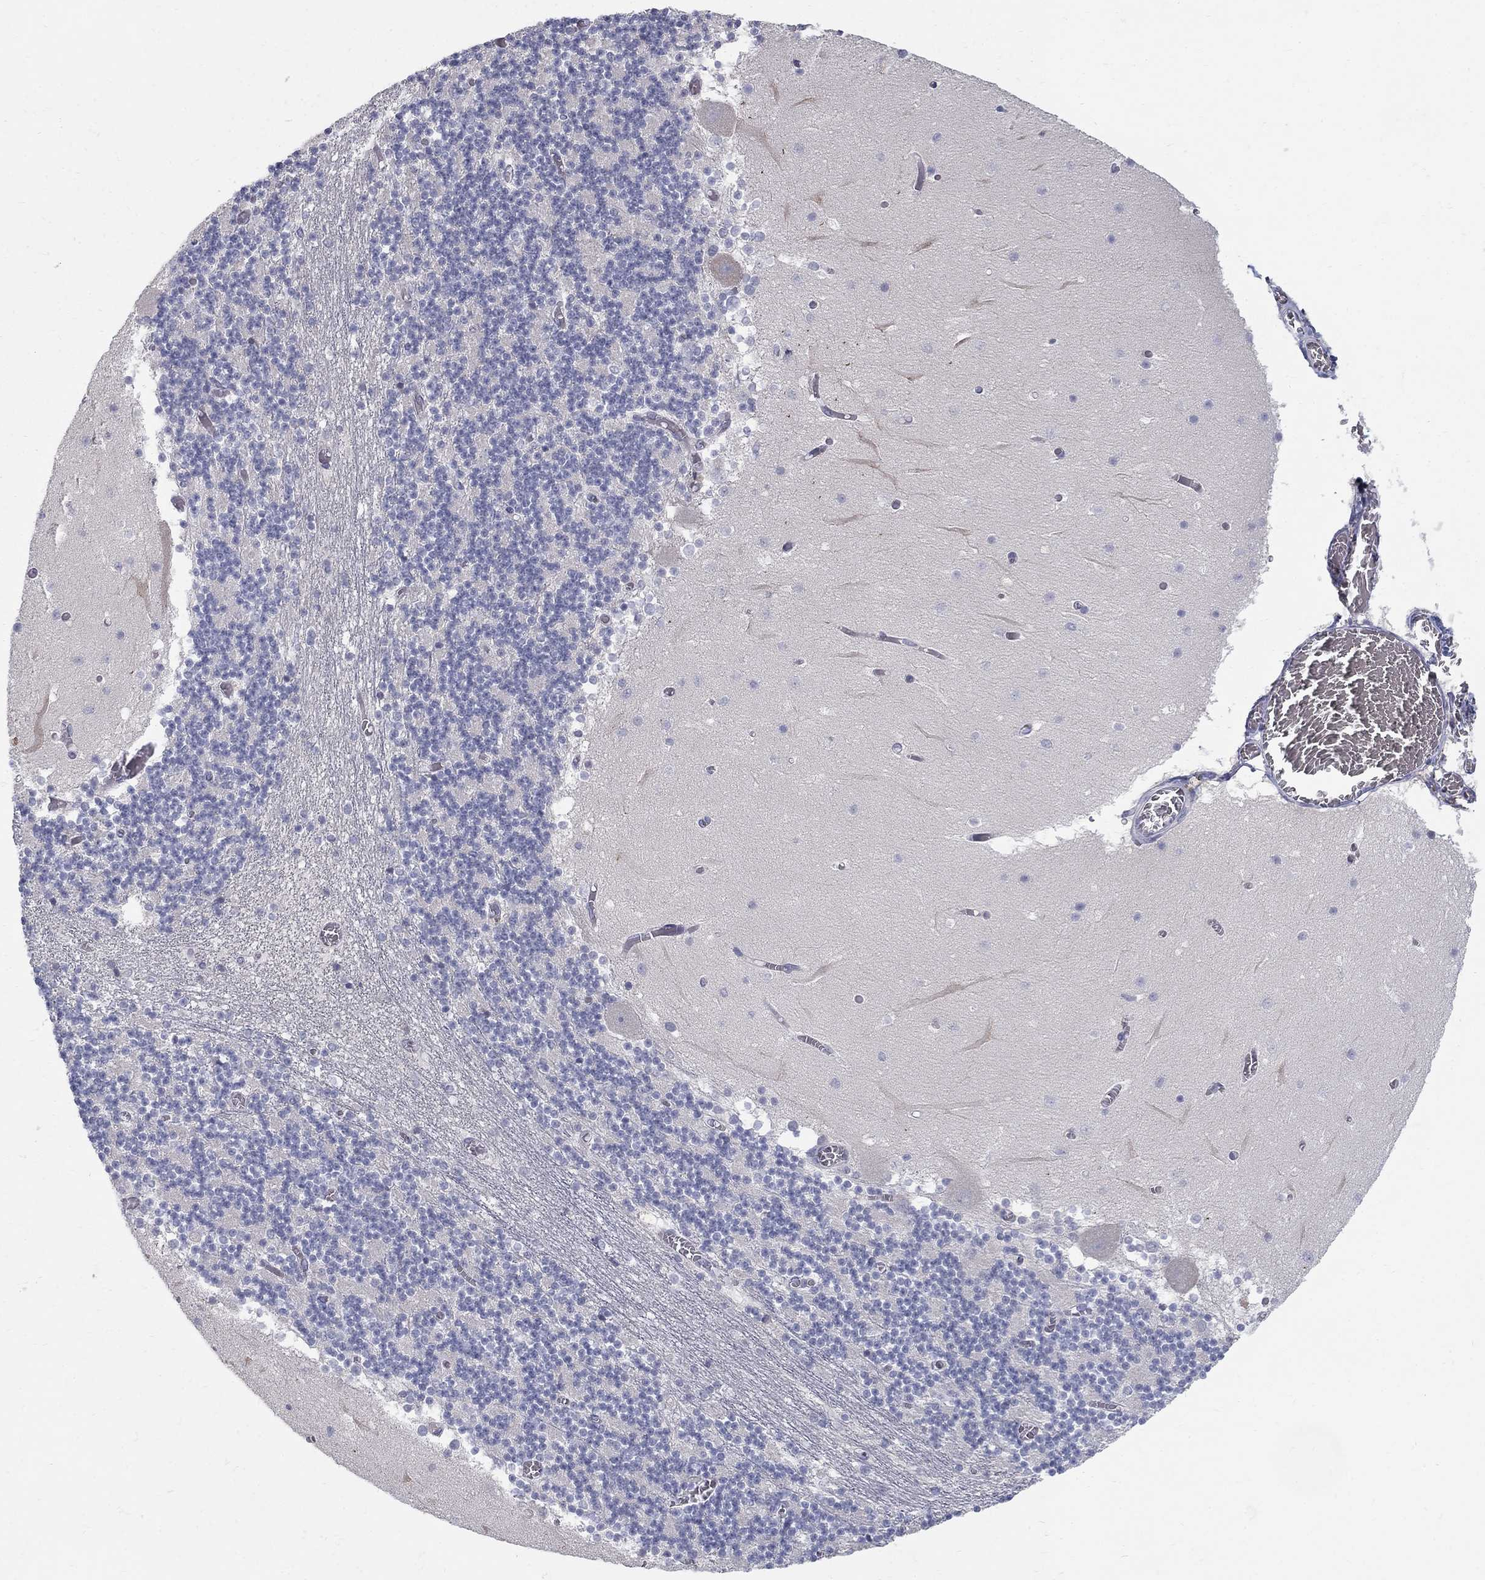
{"staining": {"intensity": "negative", "quantity": "none", "location": "none"}, "tissue": "cerebellum", "cell_type": "Cells in granular layer", "image_type": "normal", "snomed": [{"axis": "morphology", "description": "Normal tissue, NOS"}, {"axis": "topography", "description": "Cerebellum"}], "caption": "Cells in granular layer show no significant staining in normal cerebellum. (DAB (3,3'-diaminobenzidine) immunohistochemistry (IHC) visualized using brightfield microscopy, high magnification).", "gene": "PANK3", "patient": {"sex": "female", "age": 28}}